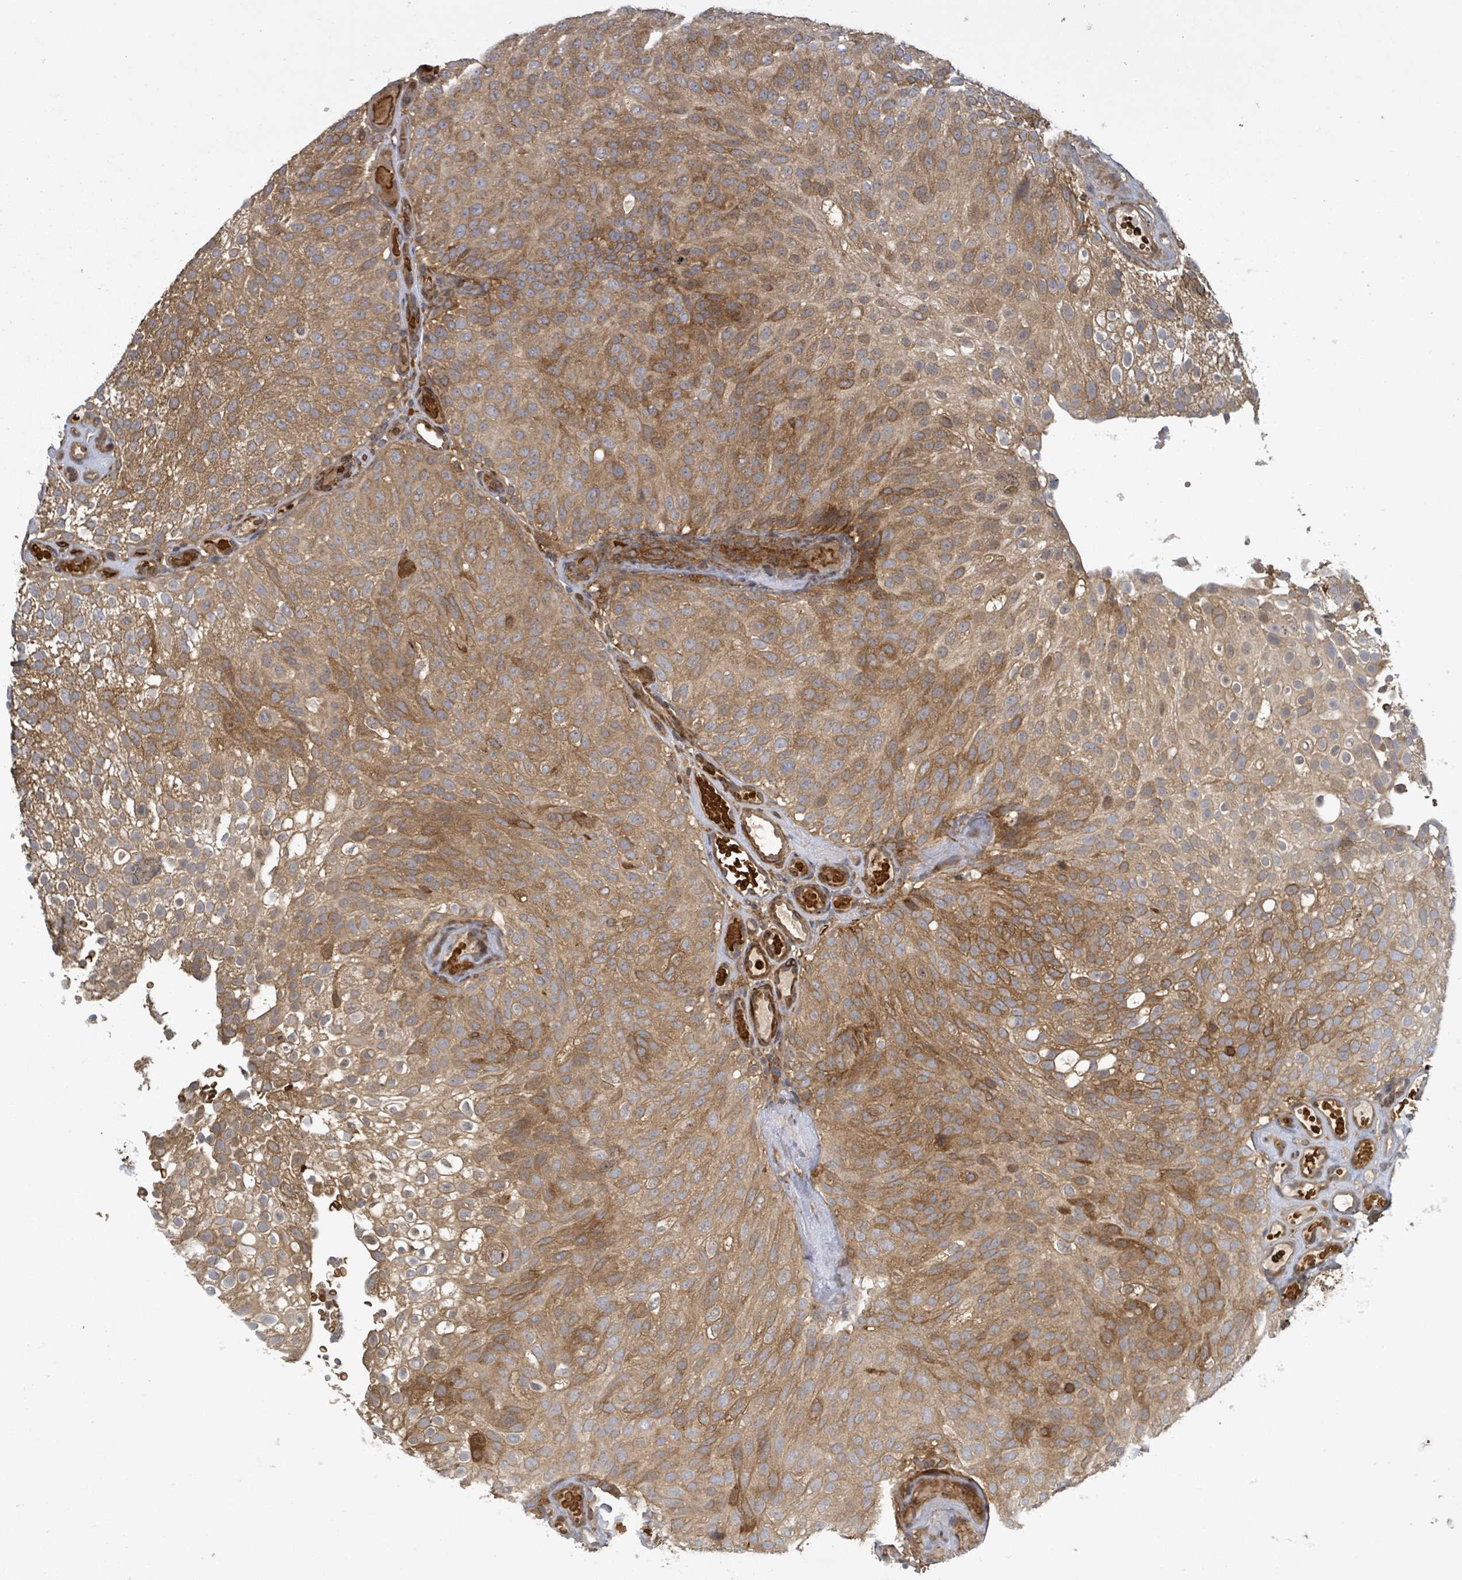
{"staining": {"intensity": "moderate", "quantity": ">75%", "location": "cytoplasmic/membranous"}, "tissue": "urothelial cancer", "cell_type": "Tumor cells", "image_type": "cancer", "snomed": [{"axis": "morphology", "description": "Urothelial carcinoma, Low grade"}, {"axis": "topography", "description": "Urinary bladder"}], "caption": "DAB immunohistochemical staining of human low-grade urothelial carcinoma exhibits moderate cytoplasmic/membranous protein staining in about >75% of tumor cells.", "gene": "MAP3K6", "patient": {"sex": "male", "age": 78}}